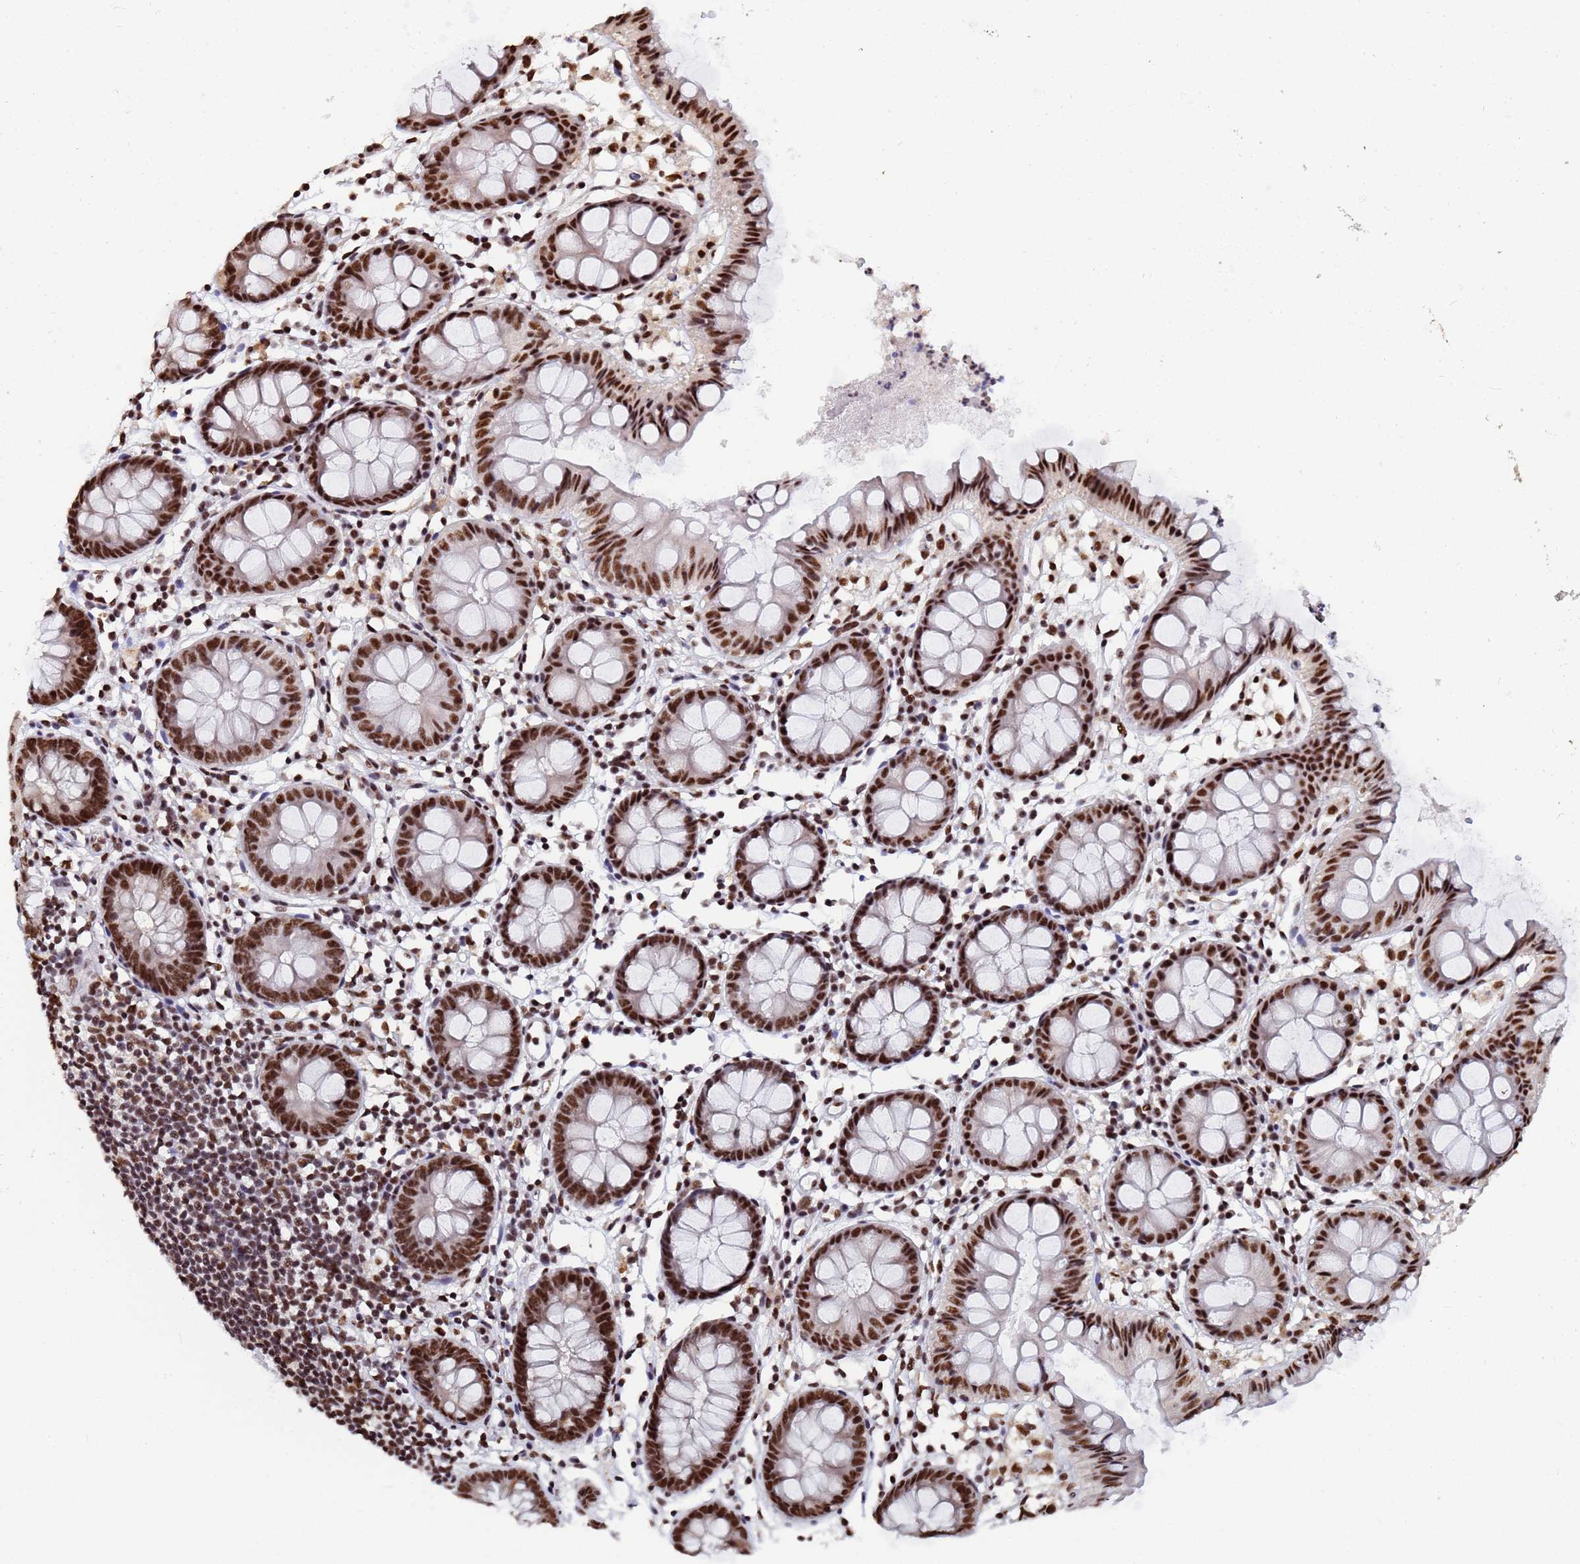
{"staining": {"intensity": "moderate", "quantity": ">75%", "location": "nuclear"}, "tissue": "colon", "cell_type": "Endothelial cells", "image_type": "normal", "snomed": [{"axis": "morphology", "description": "Normal tissue, NOS"}, {"axis": "topography", "description": "Colon"}], "caption": "Immunohistochemistry of normal colon demonstrates medium levels of moderate nuclear staining in about >75% of endothelial cells.", "gene": "SF3B2", "patient": {"sex": "female", "age": 84}}